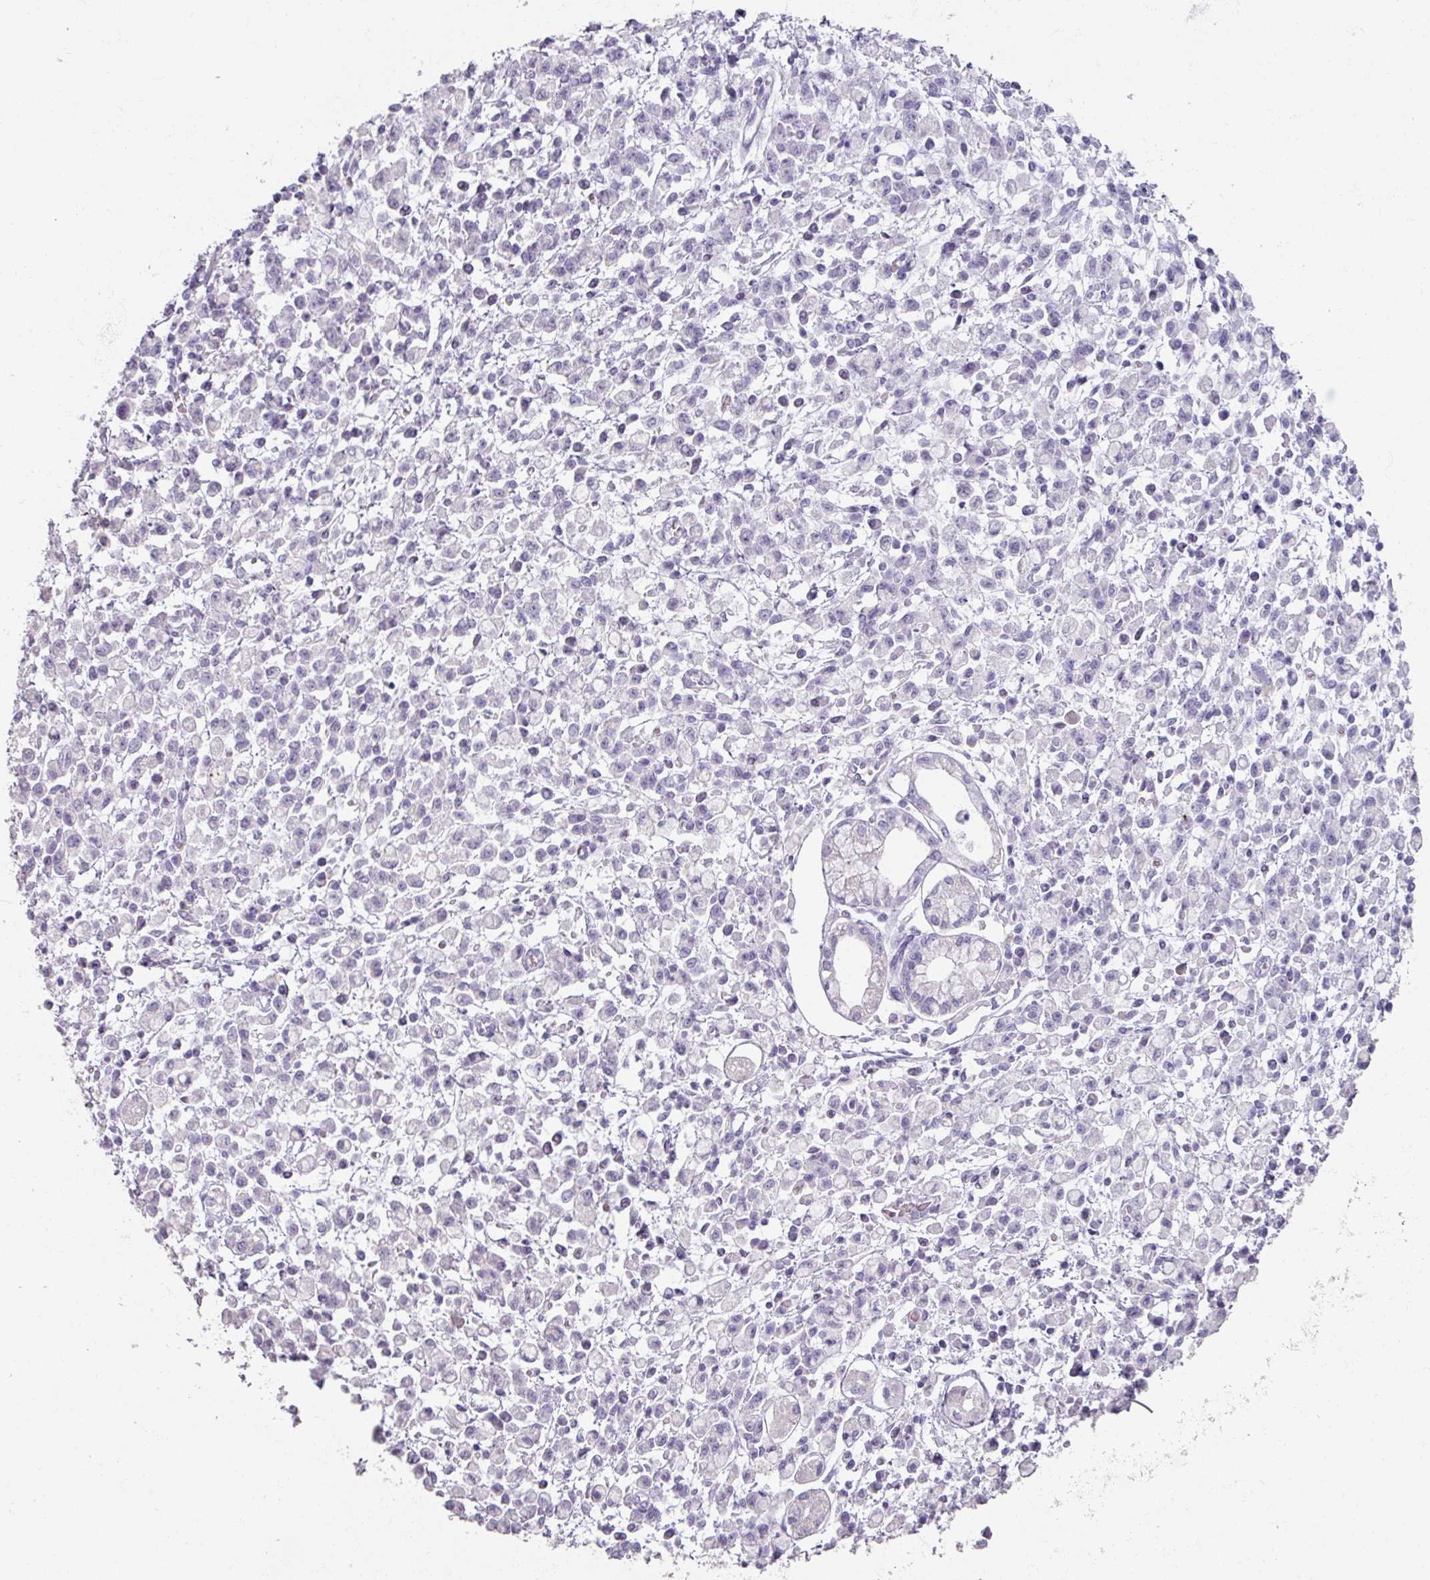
{"staining": {"intensity": "negative", "quantity": "none", "location": "none"}, "tissue": "stomach cancer", "cell_type": "Tumor cells", "image_type": "cancer", "snomed": [{"axis": "morphology", "description": "Adenocarcinoma, NOS"}, {"axis": "topography", "description": "Stomach"}], "caption": "Human adenocarcinoma (stomach) stained for a protein using immunohistochemistry exhibits no expression in tumor cells.", "gene": "TG", "patient": {"sex": "male", "age": 77}}